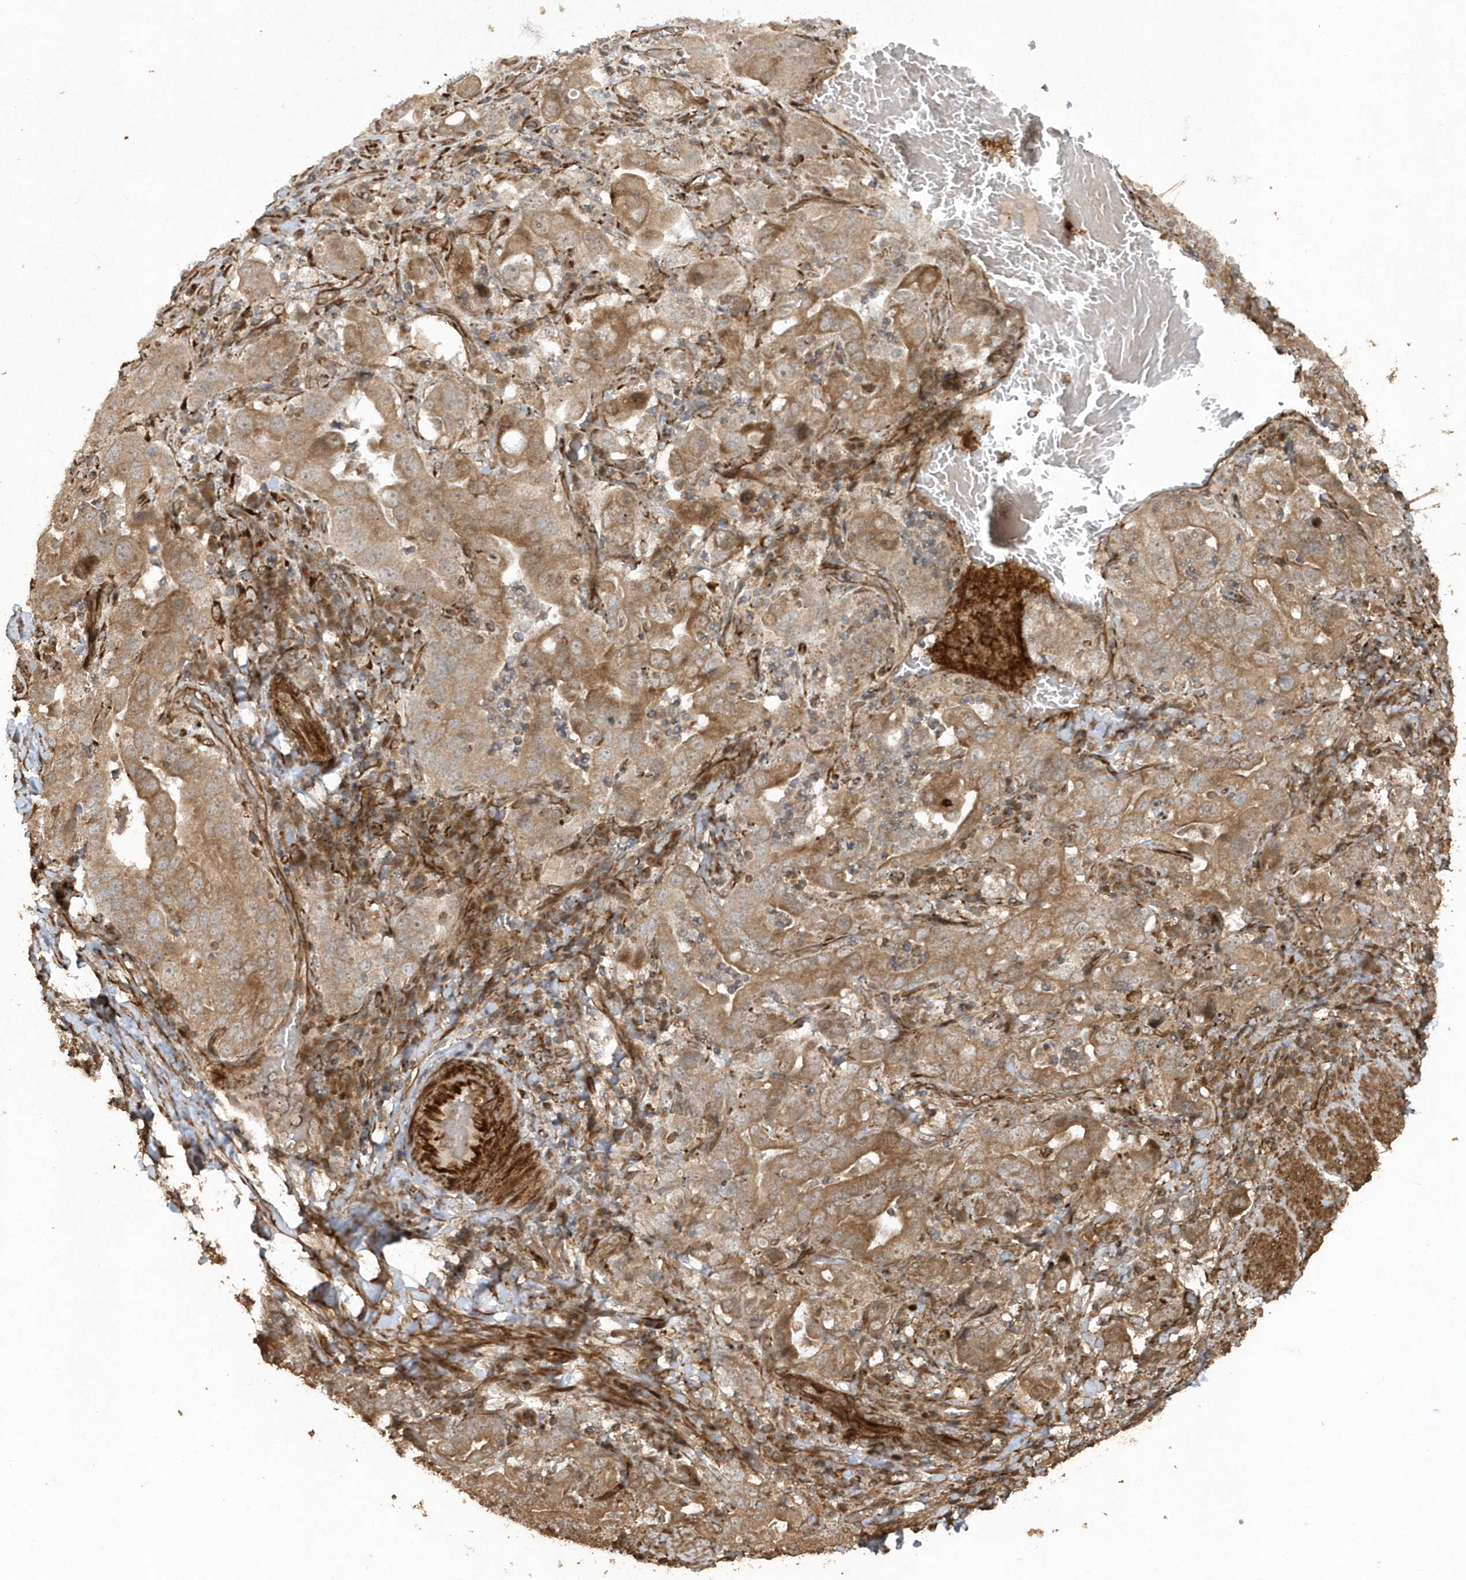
{"staining": {"intensity": "moderate", "quantity": ">75%", "location": "cytoplasmic/membranous"}, "tissue": "stomach cancer", "cell_type": "Tumor cells", "image_type": "cancer", "snomed": [{"axis": "morphology", "description": "Adenocarcinoma, NOS"}, {"axis": "topography", "description": "Stomach, upper"}], "caption": "Brown immunohistochemical staining in stomach cancer (adenocarcinoma) reveals moderate cytoplasmic/membranous staining in approximately >75% of tumor cells. Nuclei are stained in blue.", "gene": "AVPI1", "patient": {"sex": "male", "age": 62}}